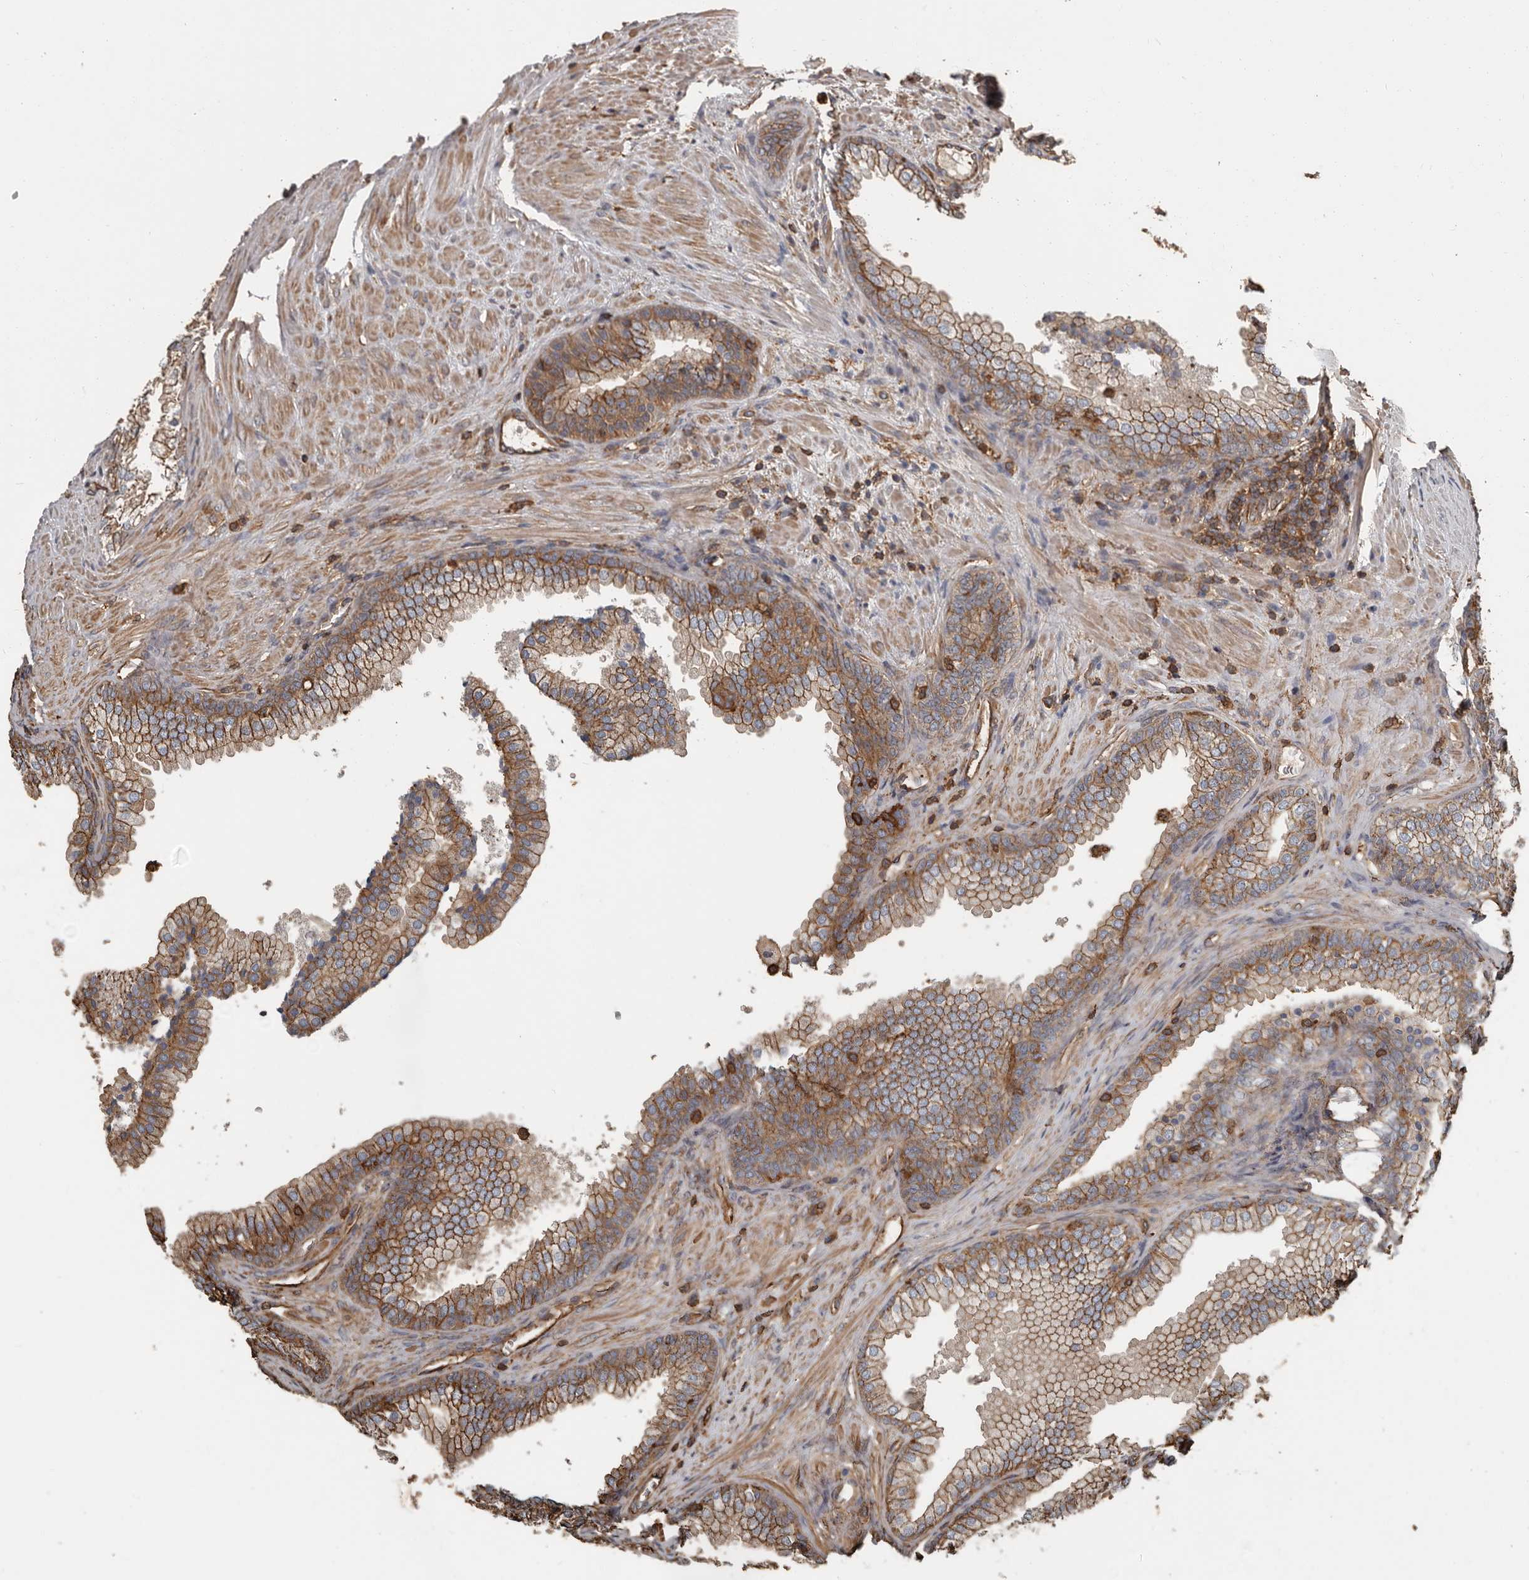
{"staining": {"intensity": "moderate", "quantity": "25%-75%", "location": "cytoplasmic/membranous"}, "tissue": "prostate", "cell_type": "Glandular cells", "image_type": "normal", "snomed": [{"axis": "morphology", "description": "Normal tissue, NOS"}, {"axis": "topography", "description": "Prostate"}], "caption": "IHC of benign prostate shows medium levels of moderate cytoplasmic/membranous expression in approximately 25%-75% of glandular cells. (Brightfield microscopy of DAB IHC at high magnification).", "gene": "DENND6B", "patient": {"sex": "male", "age": 76}}